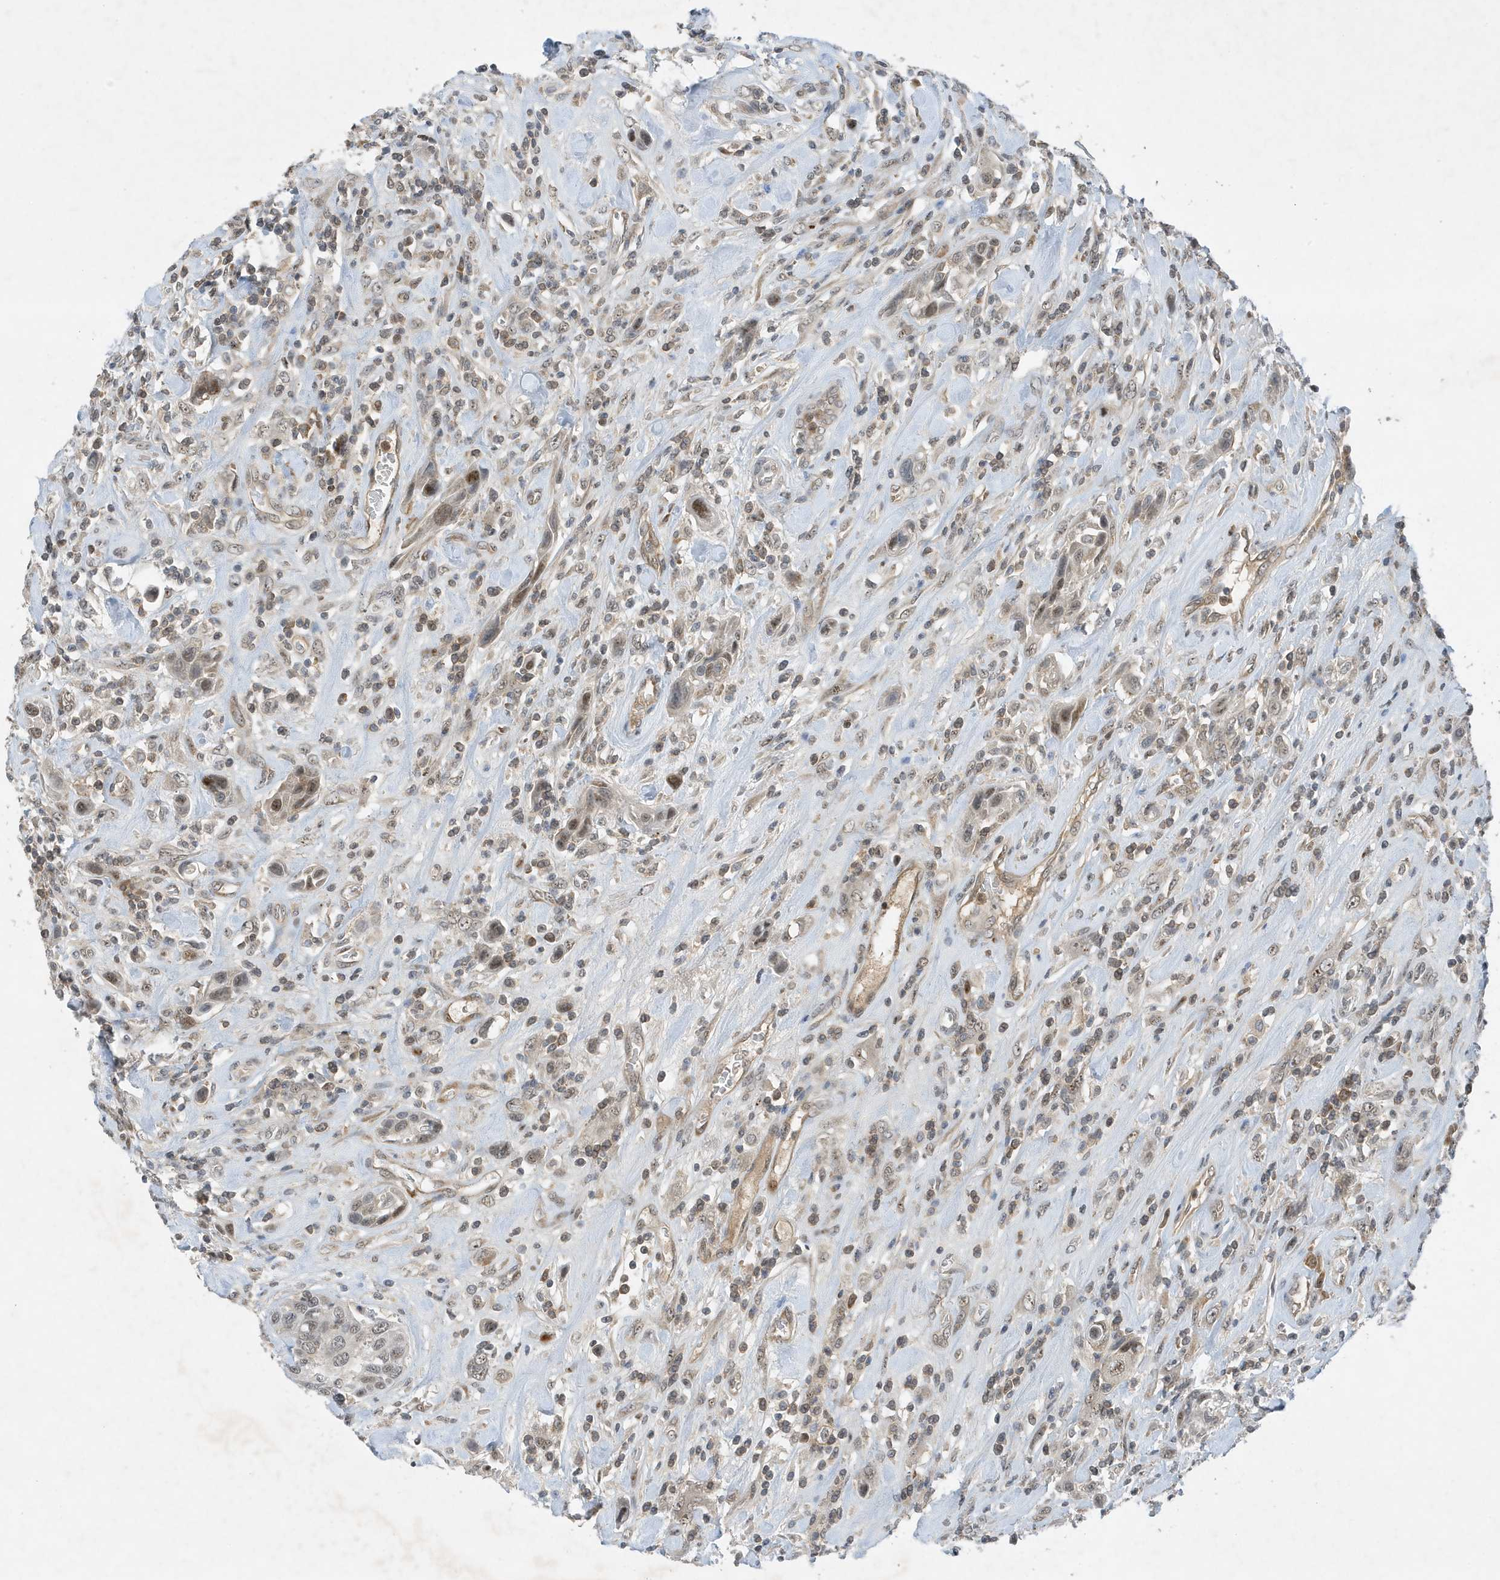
{"staining": {"intensity": "weak", "quantity": "25%-75%", "location": "nuclear"}, "tissue": "urothelial cancer", "cell_type": "Tumor cells", "image_type": "cancer", "snomed": [{"axis": "morphology", "description": "Urothelial carcinoma, High grade"}, {"axis": "topography", "description": "Urinary bladder"}], "caption": "High-grade urothelial carcinoma stained for a protein (brown) exhibits weak nuclear positive expression in about 25%-75% of tumor cells.", "gene": "MAST3", "patient": {"sex": "male", "age": 50}}